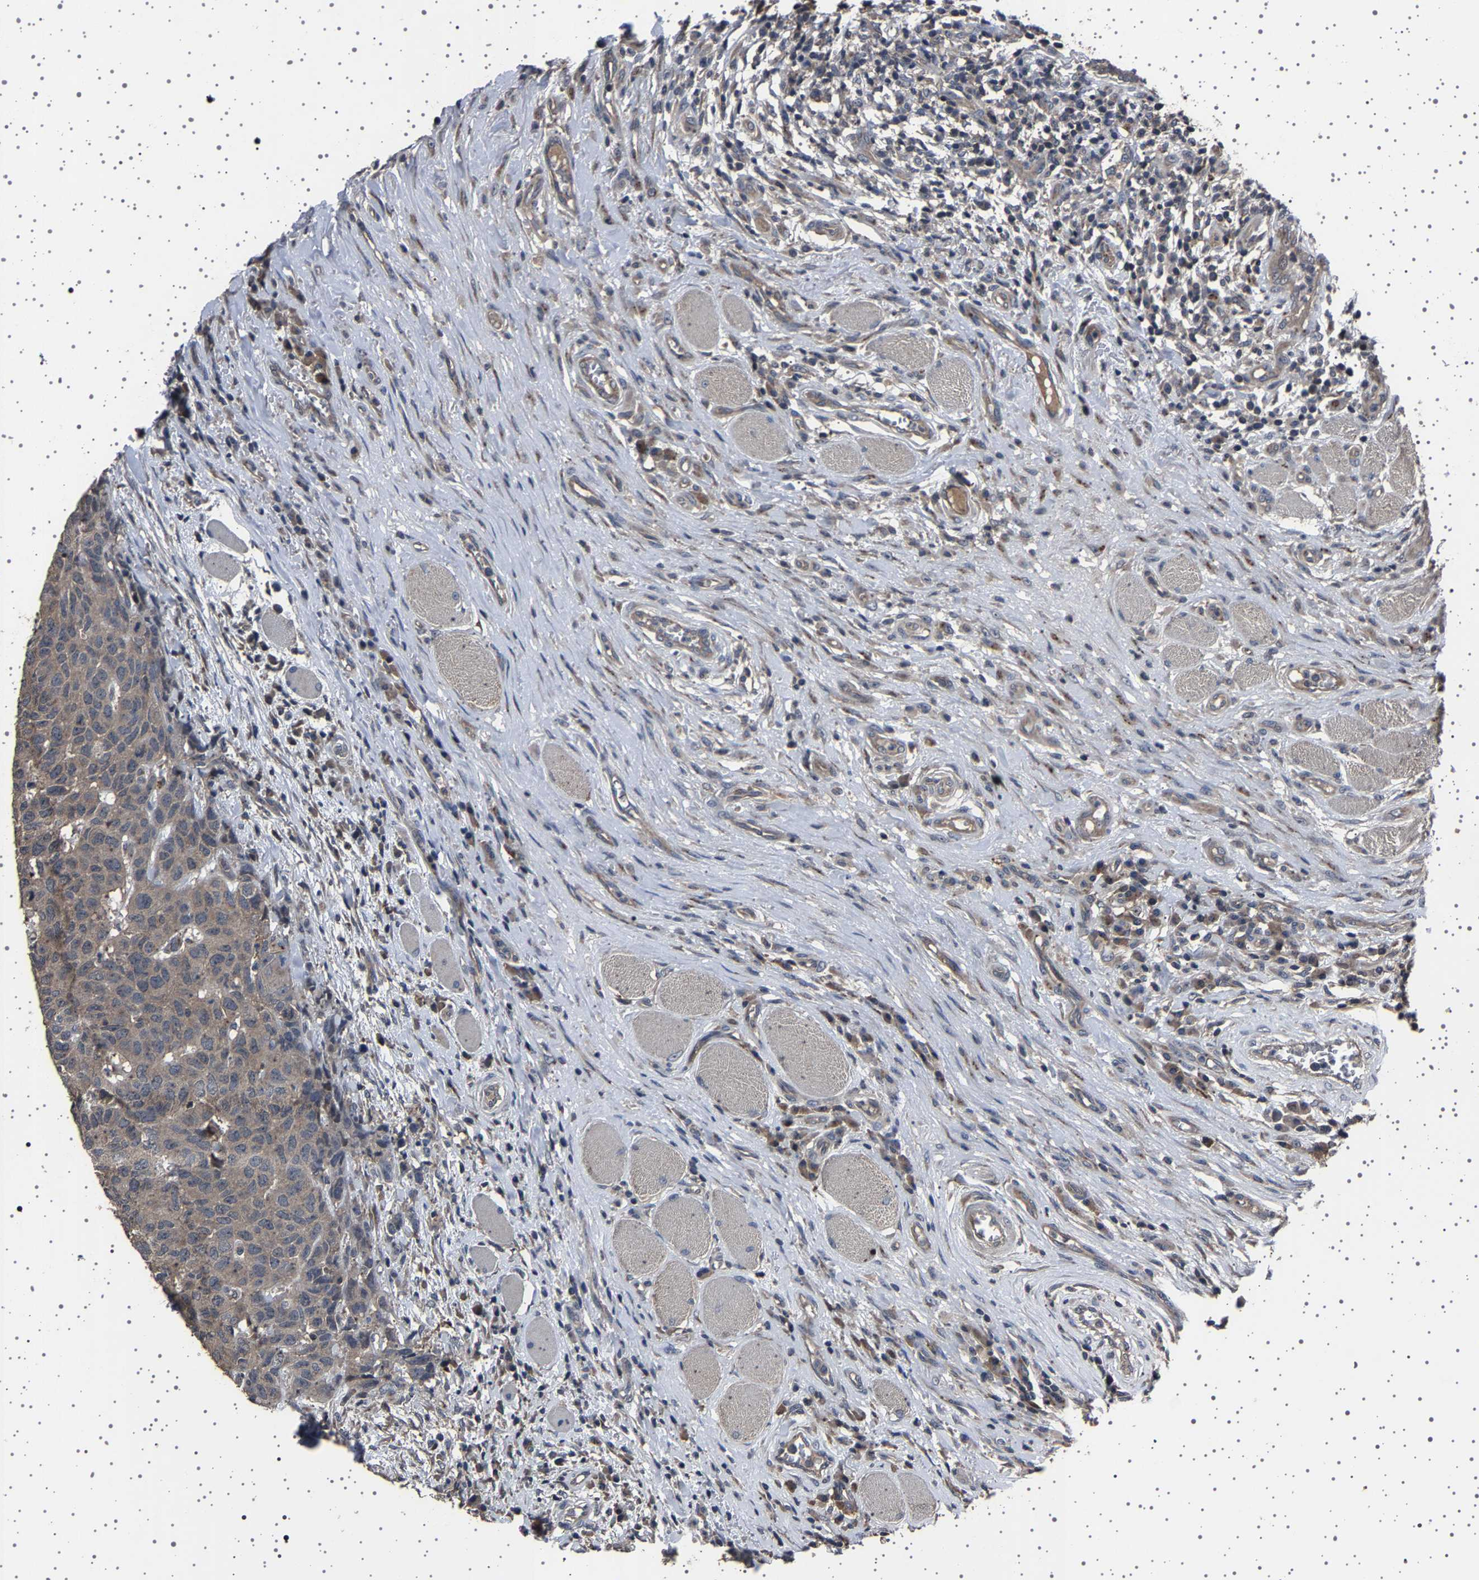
{"staining": {"intensity": "weak", "quantity": "<25%", "location": "cytoplasmic/membranous"}, "tissue": "head and neck cancer", "cell_type": "Tumor cells", "image_type": "cancer", "snomed": [{"axis": "morphology", "description": "Squamous cell carcinoma, NOS"}, {"axis": "topography", "description": "Head-Neck"}], "caption": "Immunohistochemical staining of human head and neck cancer (squamous cell carcinoma) reveals no significant positivity in tumor cells.", "gene": "NCKAP1", "patient": {"sex": "male", "age": 66}}